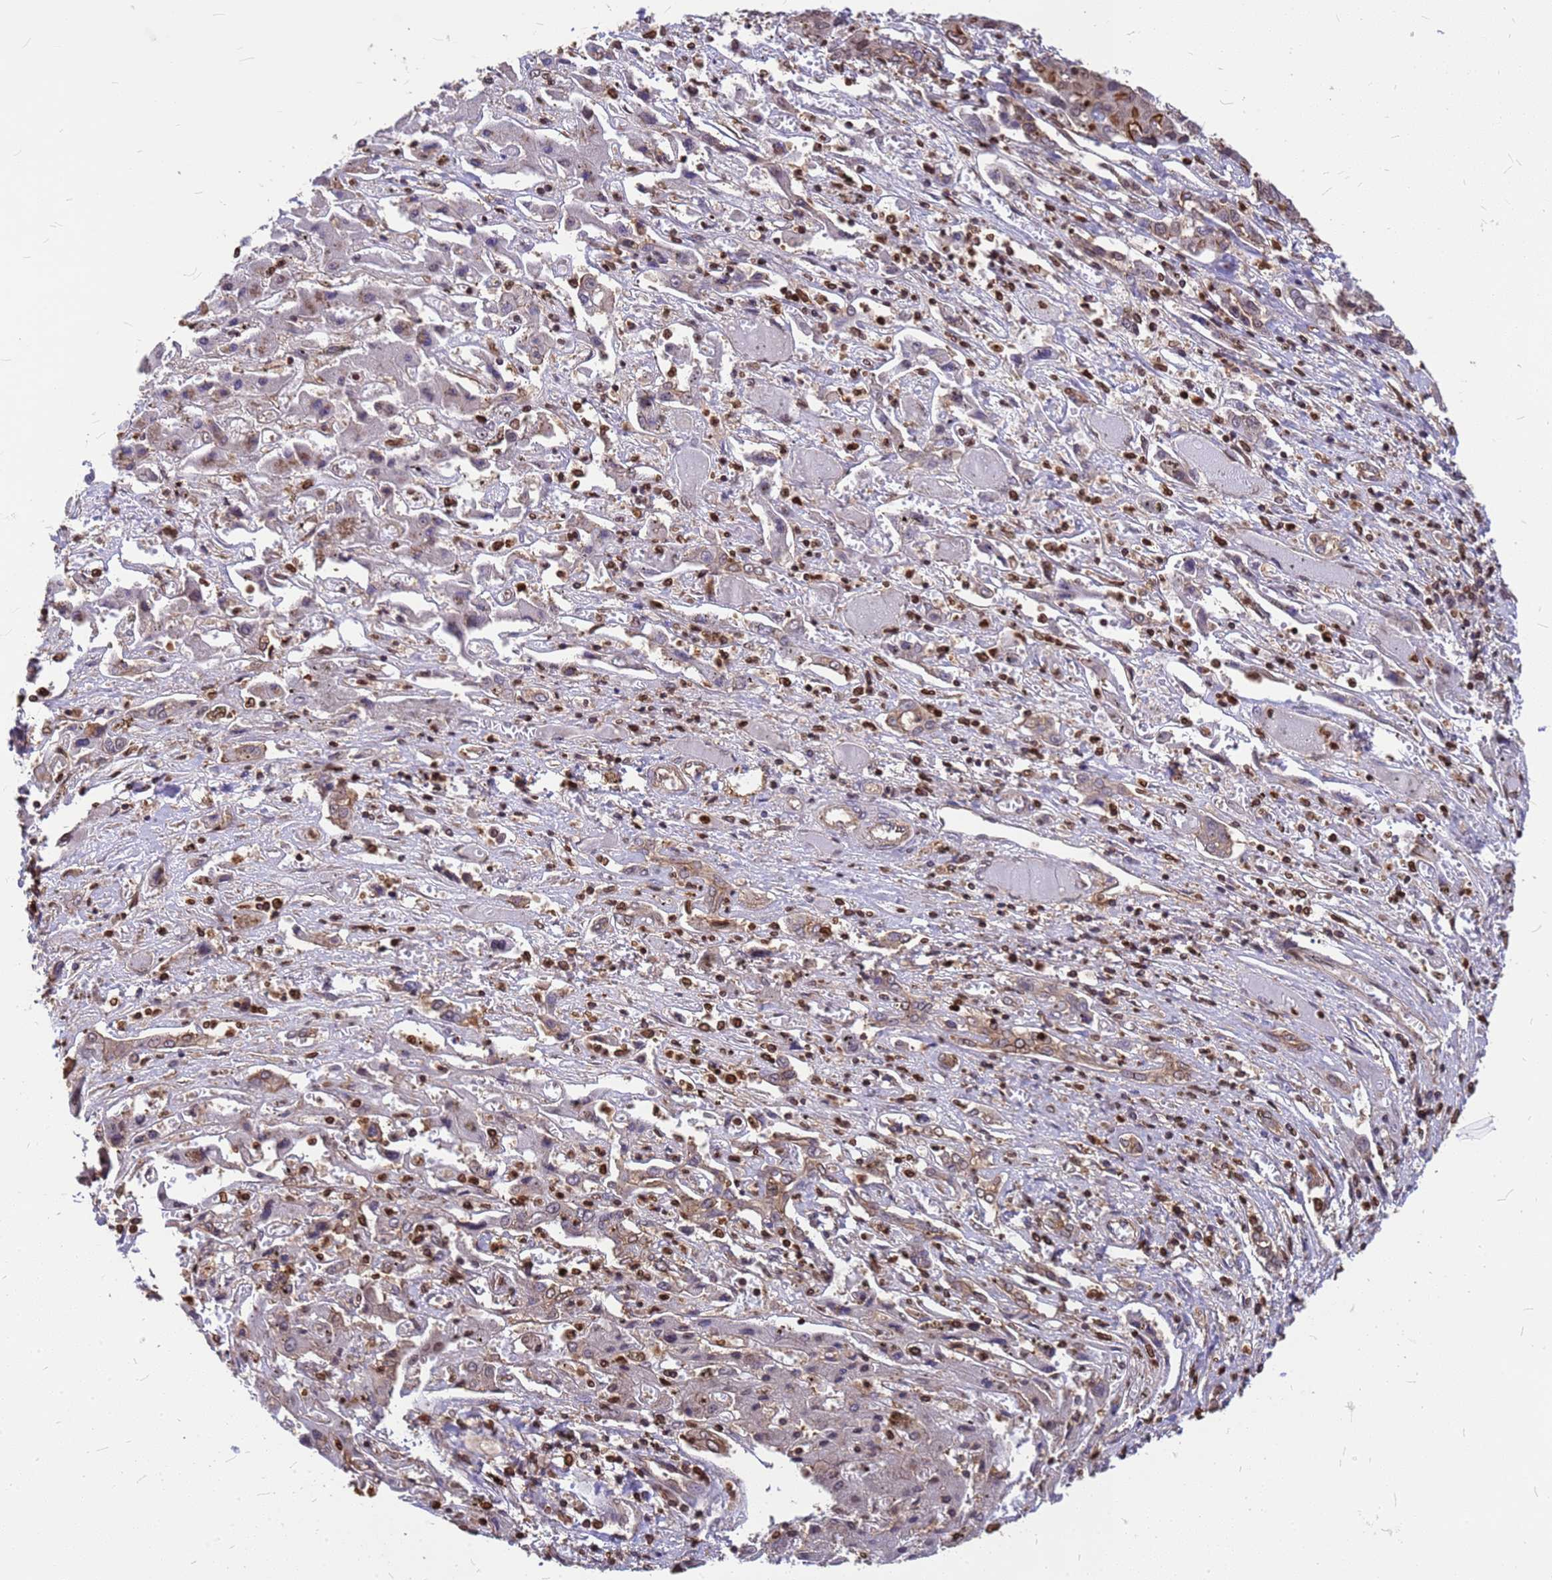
{"staining": {"intensity": "strong", "quantity": "<25%", "location": "cytoplasmic/membranous"}, "tissue": "liver cancer", "cell_type": "Tumor cells", "image_type": "cancer", "snomed": [{"axis": "morphology", "description": "Cholangiocarcinoma"}, {"axis": "topography", "description": "Liver"}], "caption": "Immunohistochemical staining of human liver cancer (cholangiocarcinoma) exhibits strong cytoplasmic/membranous protein expression in approximately <25% of tumor cells. (DAB IHC with brightfield microscopy, high magnification).", "gene": "C1orf35", "patient": {"sex": "male", "age": 67}}